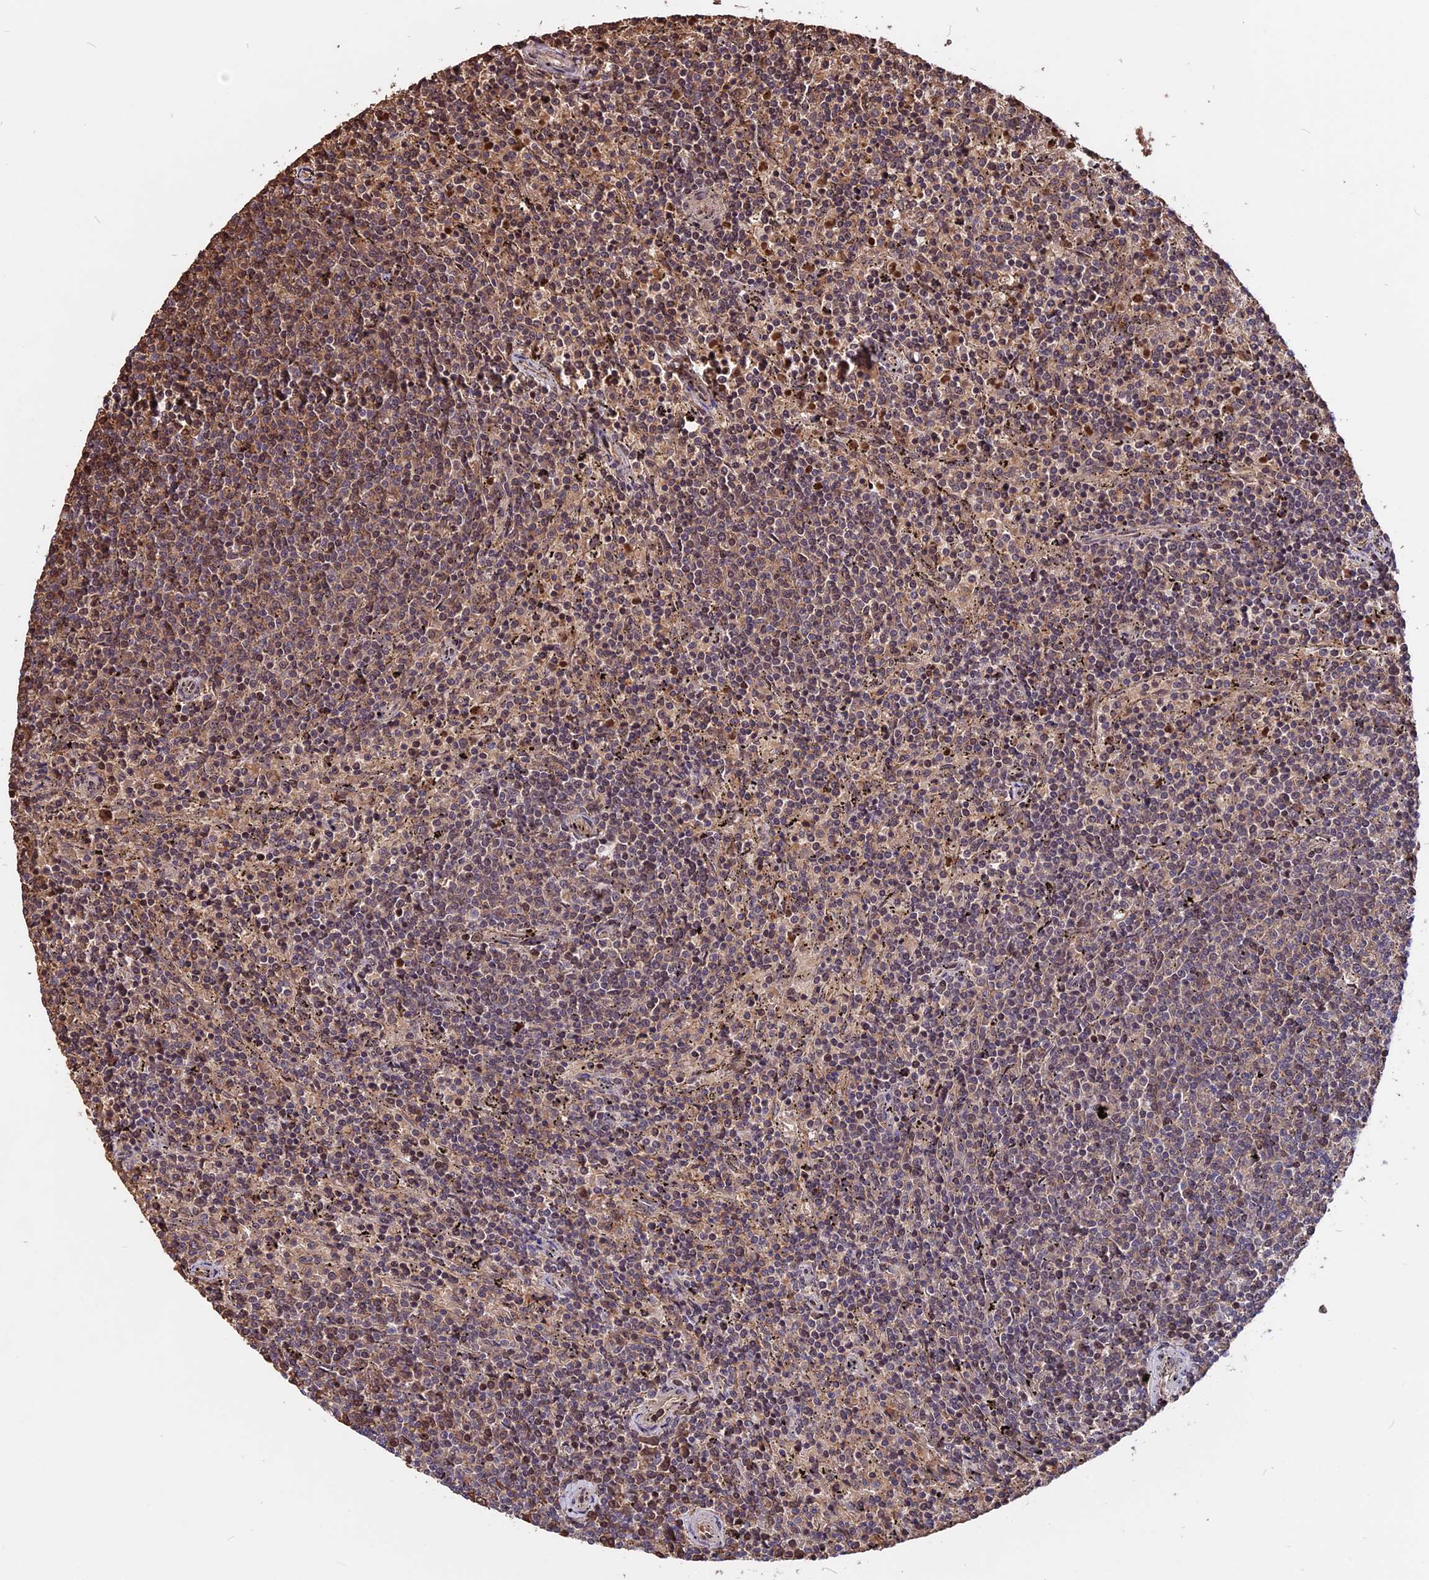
{"staining": {"intensity": "weak", "quantity": "<25%", "location": "cytoplasmic/membranous,nuclear"}, "tissue": "lymphoma", "cell_type": "Tumor cells", "image_type": "cancer", "snomed": [{"axis": "morphology", "description": "Malignant lymphoma, non-Hodgkin's type, Low grade"}, {"axis": "topography", "description": "Spleen"}], "caption": "A high-resolution photomicrograph shows immunohistochemistry staining of lymphoma, which reveals no significant staining in tumor cells.", "gene": "ZC3H10", "patient": {"sex": "female", "age": 50}}